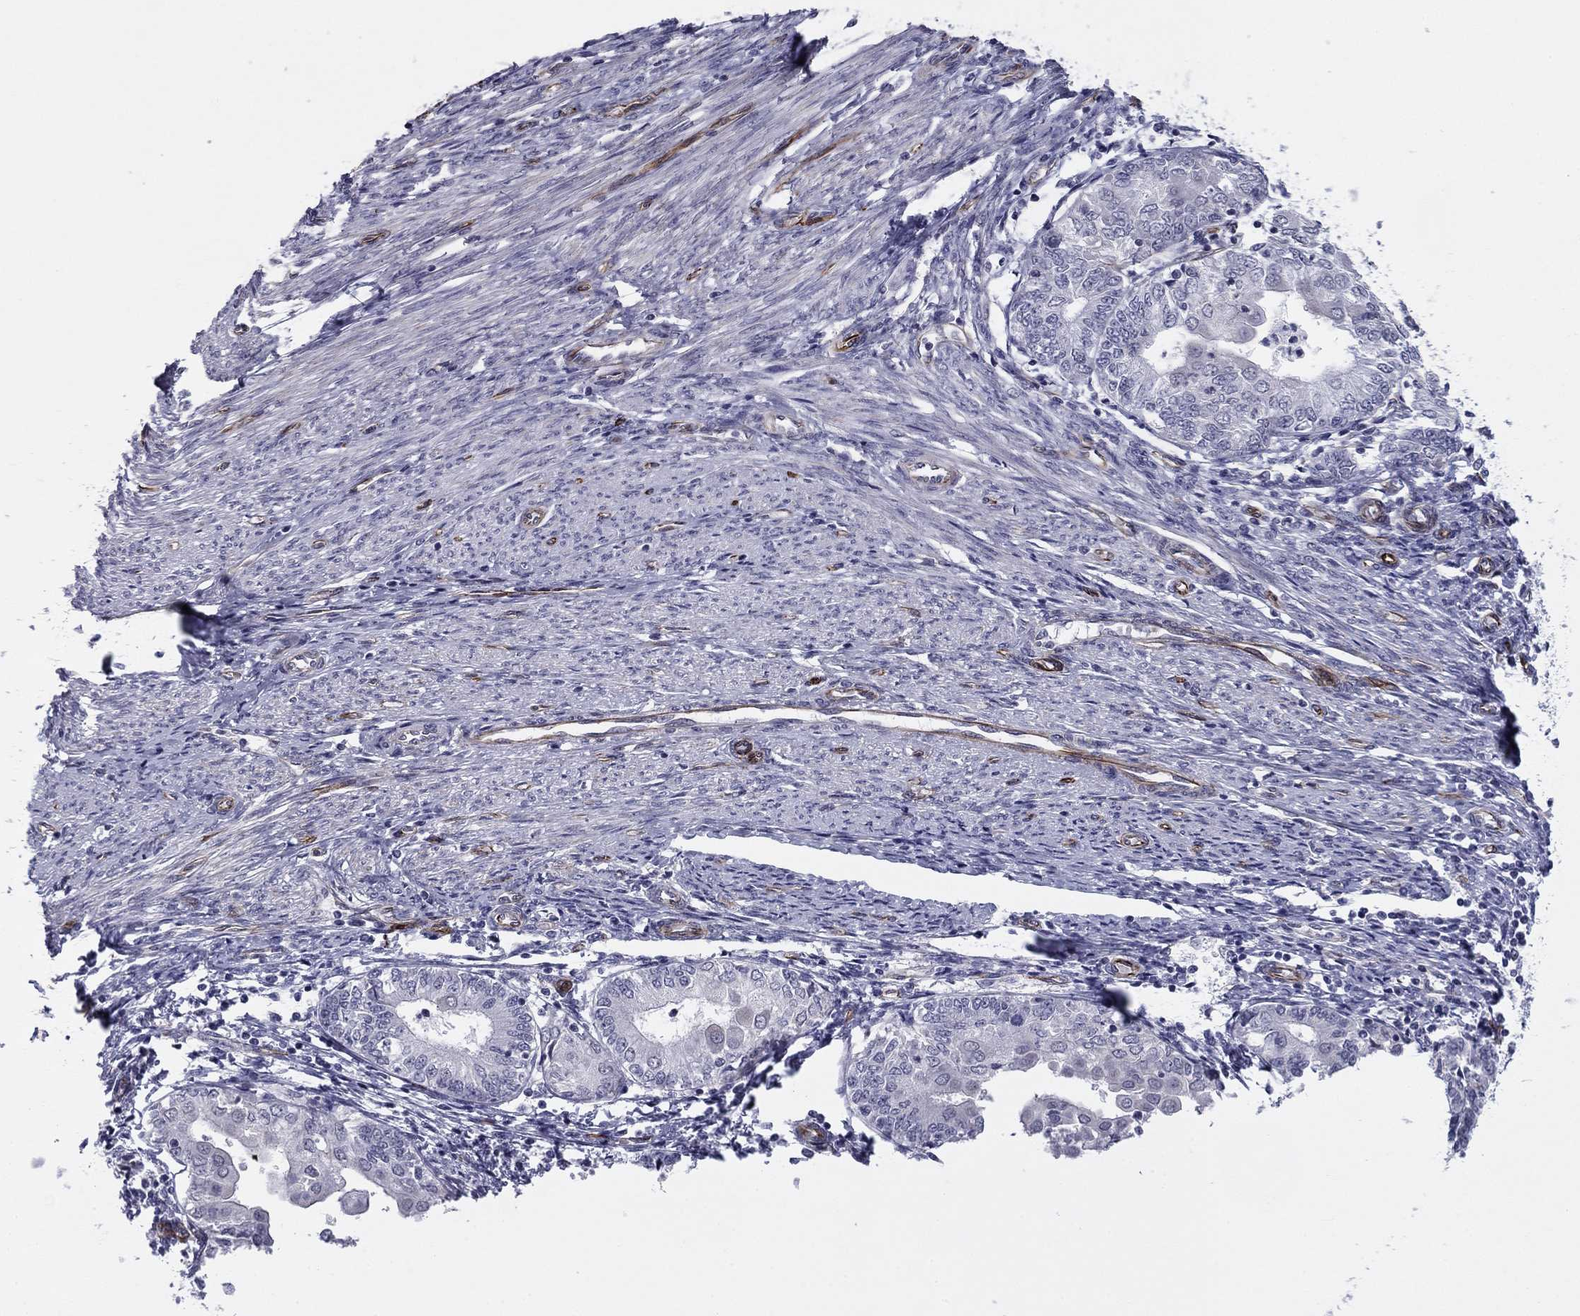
{"staining": {"intensity": "negative", "quantity": "none", "location": "none"}, "tissue": "endometrial cancer", "cell_type": "Tumor cells", "image_type": "cancer", "snomed": [{"axis": "morphology", "description": "Adenocarcinoma, NOS"}, {"axis": "topography", "description": "Endometrium"}], "caption": "Immunohistochemistry image of human endometrial adenocarcinoma stained for a protein (brown), which demonstrates no positivity in tumor cells. The staining was performed using DAB to visualize the protein expression in brown, while the nuclei were stained in blue with hematoxylin (Magnification: 20x).", "gene": "ANKS4B", "patient": {"sex": "female", "age": 68}}